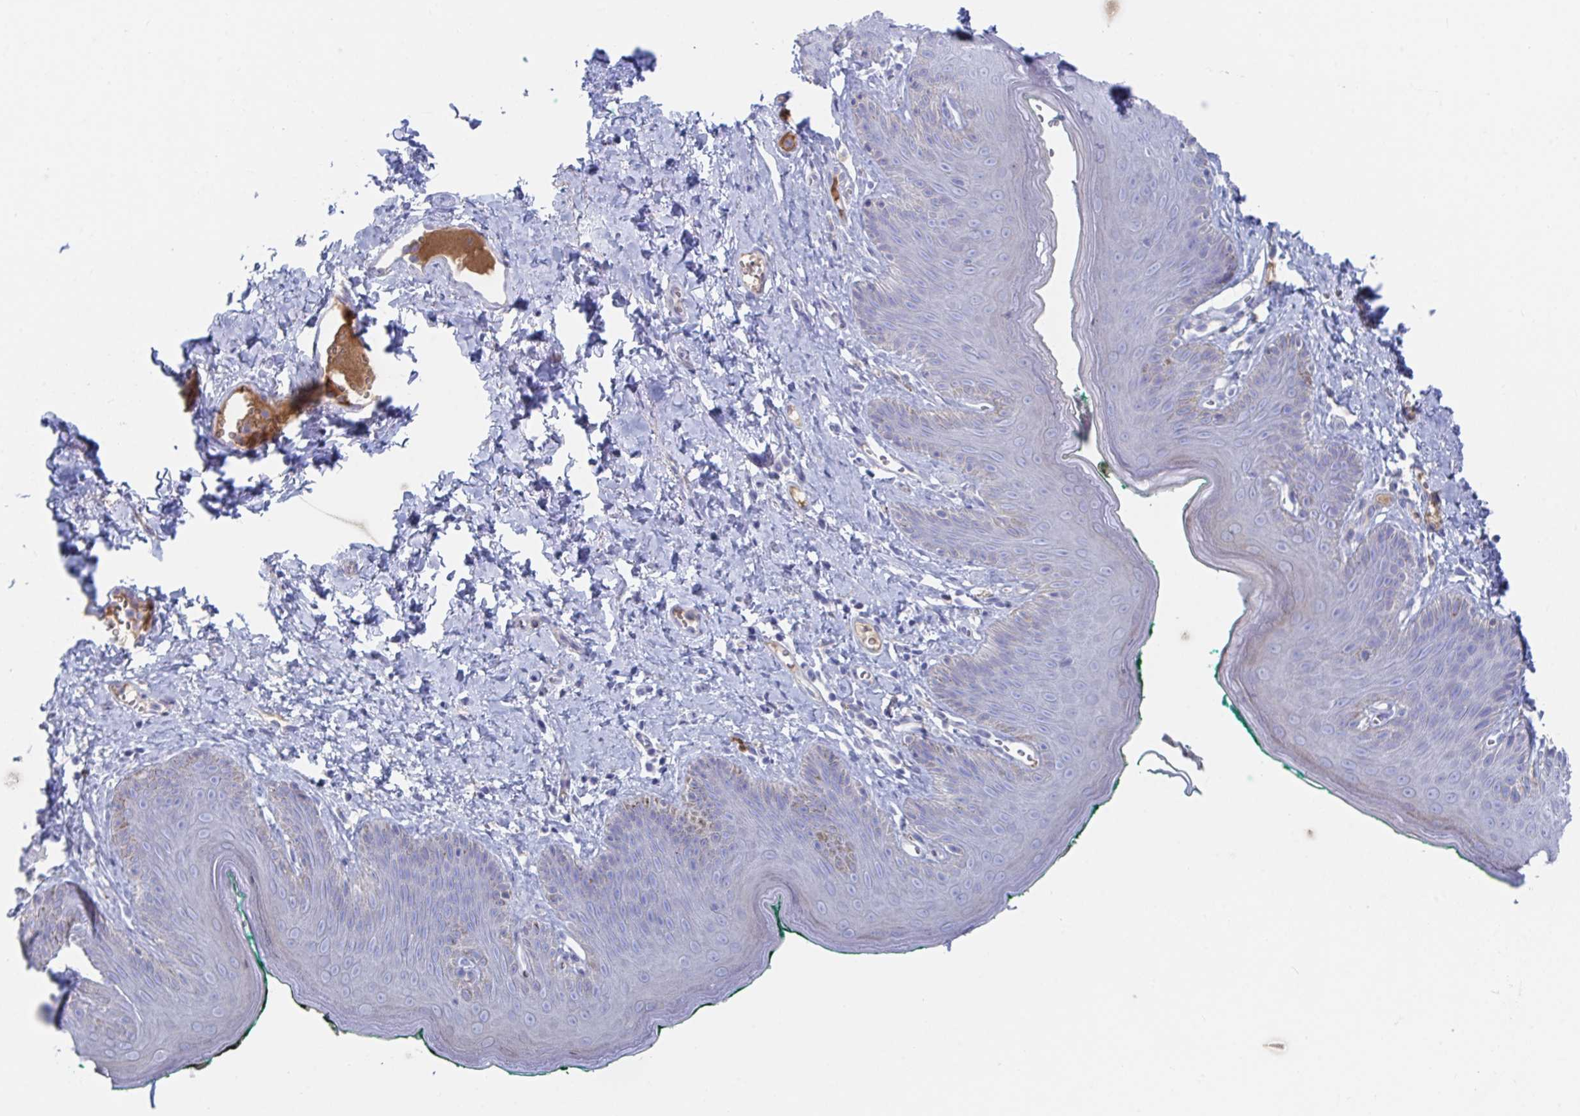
{"staining": {"intensity": "moderate", "quantity": "<25%", "location": "cytoplasmic/membranous"}, "tissue": "skin", "cell_type": "Epidermal cells", "image_type": "normal", "snomed": [{"axis": "morphology", "description": "Normal tissue, NOS"}, {"axis": "topography", "description": "Vulva"}, {"axis": "topography", "description": "Peripheral nerve tissue"}], "caption": "An image showing moderate cytoplasmic/membranous expression in approximately <25% of epidermal cells in normal skin, as visualized by brown immunohistochemical staining.", "gene": "TNFAIP6", "patient": {"sex": "female", "age": 66}}